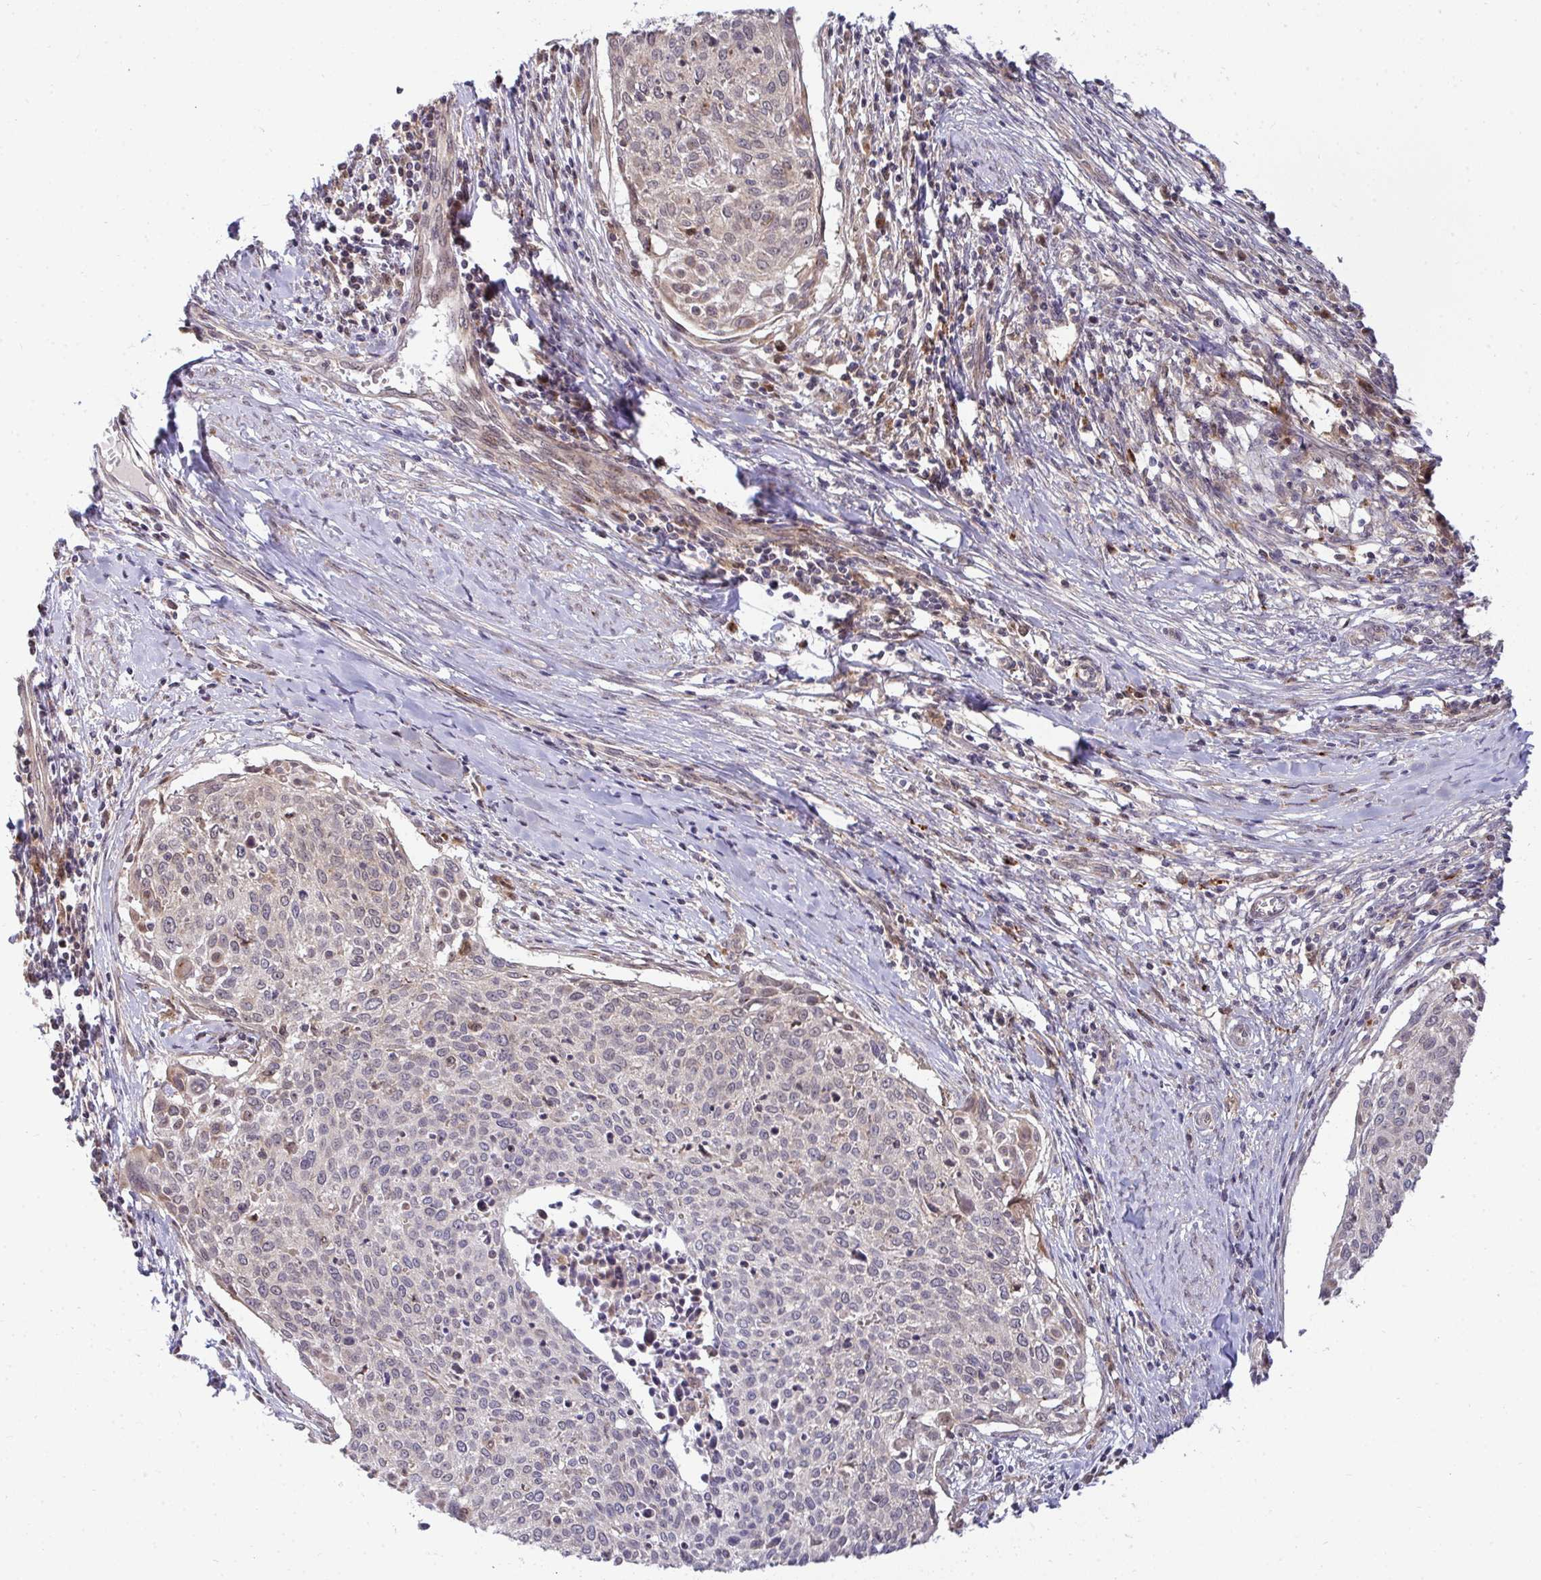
{"staining": {"intensity": "moderate", "quantity": "<25%", "location": "cytoplasmic/membranous"}, "tissue": "cervical cancer", "cell_type": "Tumor cells", "image_type": "cancer", "snomed": [{"axis": "morphology", "description": "Squamous cell carcinoma, NOS"}, {"axis": "topography", "description": "Cervix"}], "caption": "The photomicrograph shows a brown stain indicating the presence of a protein in the cytoplasmic/membranous of tumor cells in squamous cell carcinoma (cervical).", "gene": "TRIM44", "patient": {"sex": "female", "age": 49}}